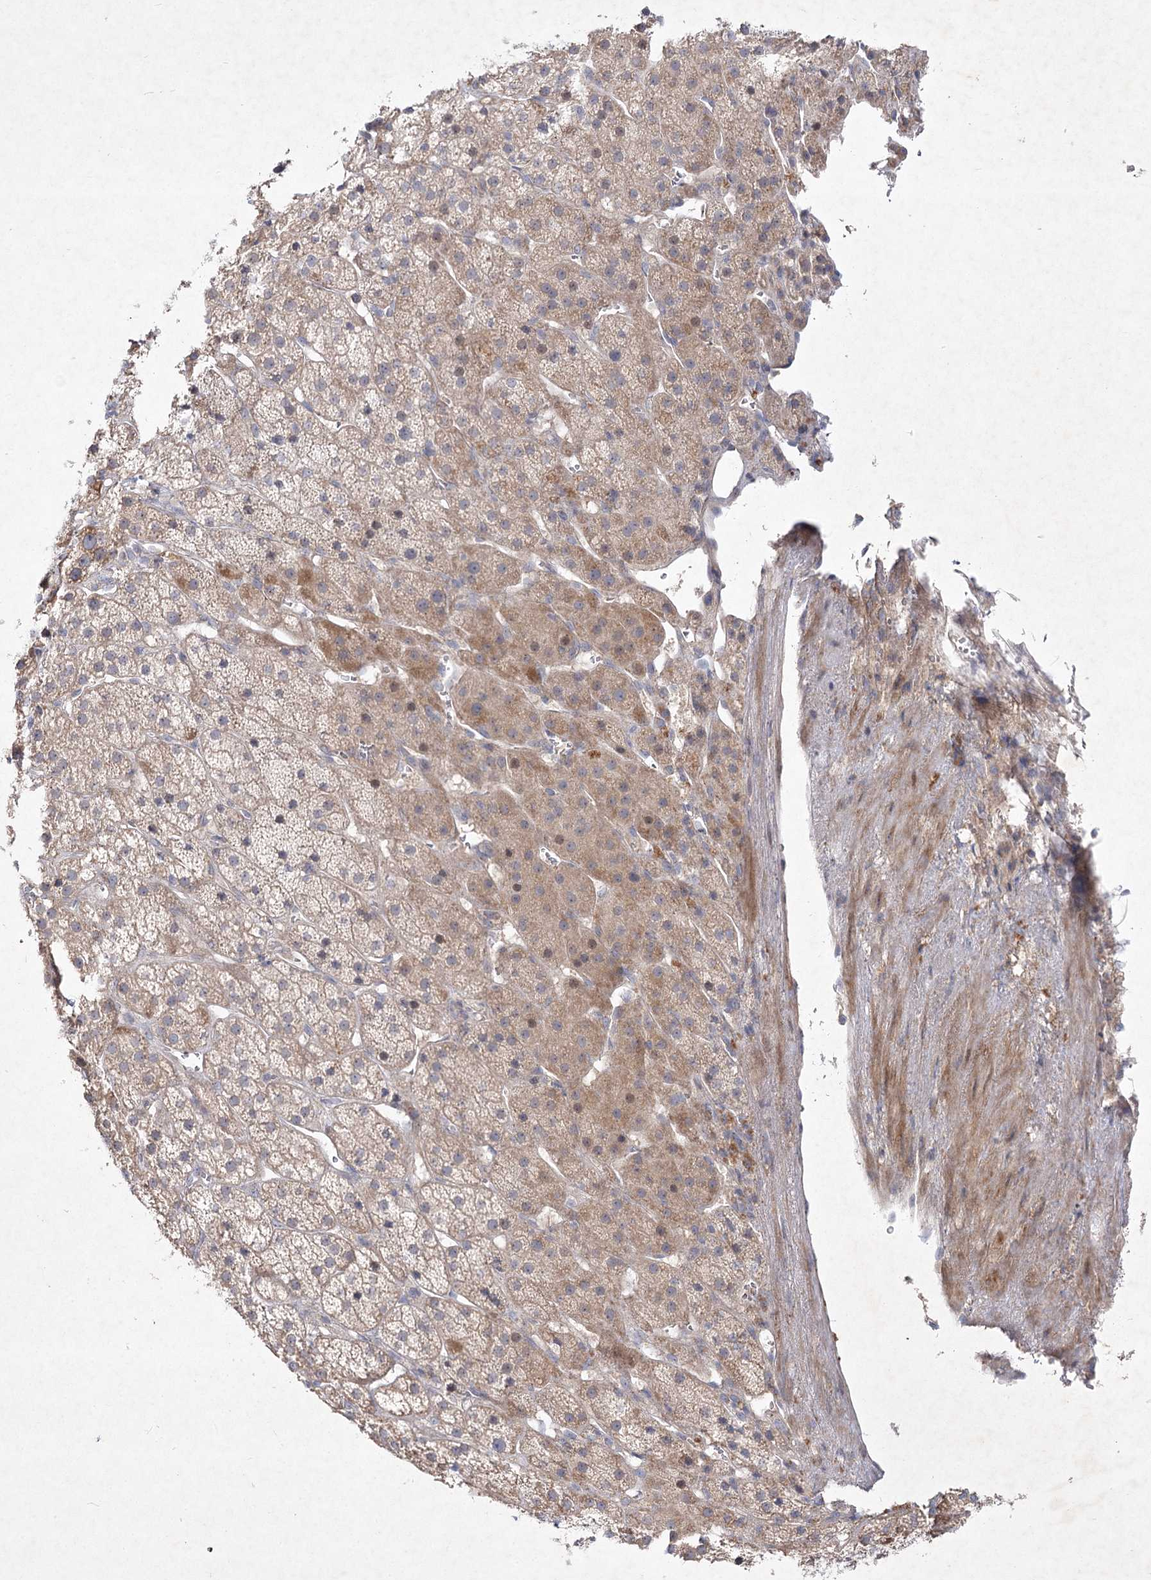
{"staining": {"intensity": "weak", "quantity": "25%-75%", "location": "cytoplasmic/membranous"}, "tissue": "adrenal gland", "cell_type": "Glandular cells", "image_type": "normal", "snomed": [{"axis": "morphology", "description": "Normal tissue, NOS"}, {"axis": "topography", "description": "Adrenal gland"}], "caption": "DAB (3,3'-diaminobenzidine) immunohistochemical staining of benign human adrenal gland demonstrates weak cytoplasmic/membranous protein staining in about 25%-75% of glandular cells.", "gene": "CIB2", "patient": {"sex": "female", "age": 57}}